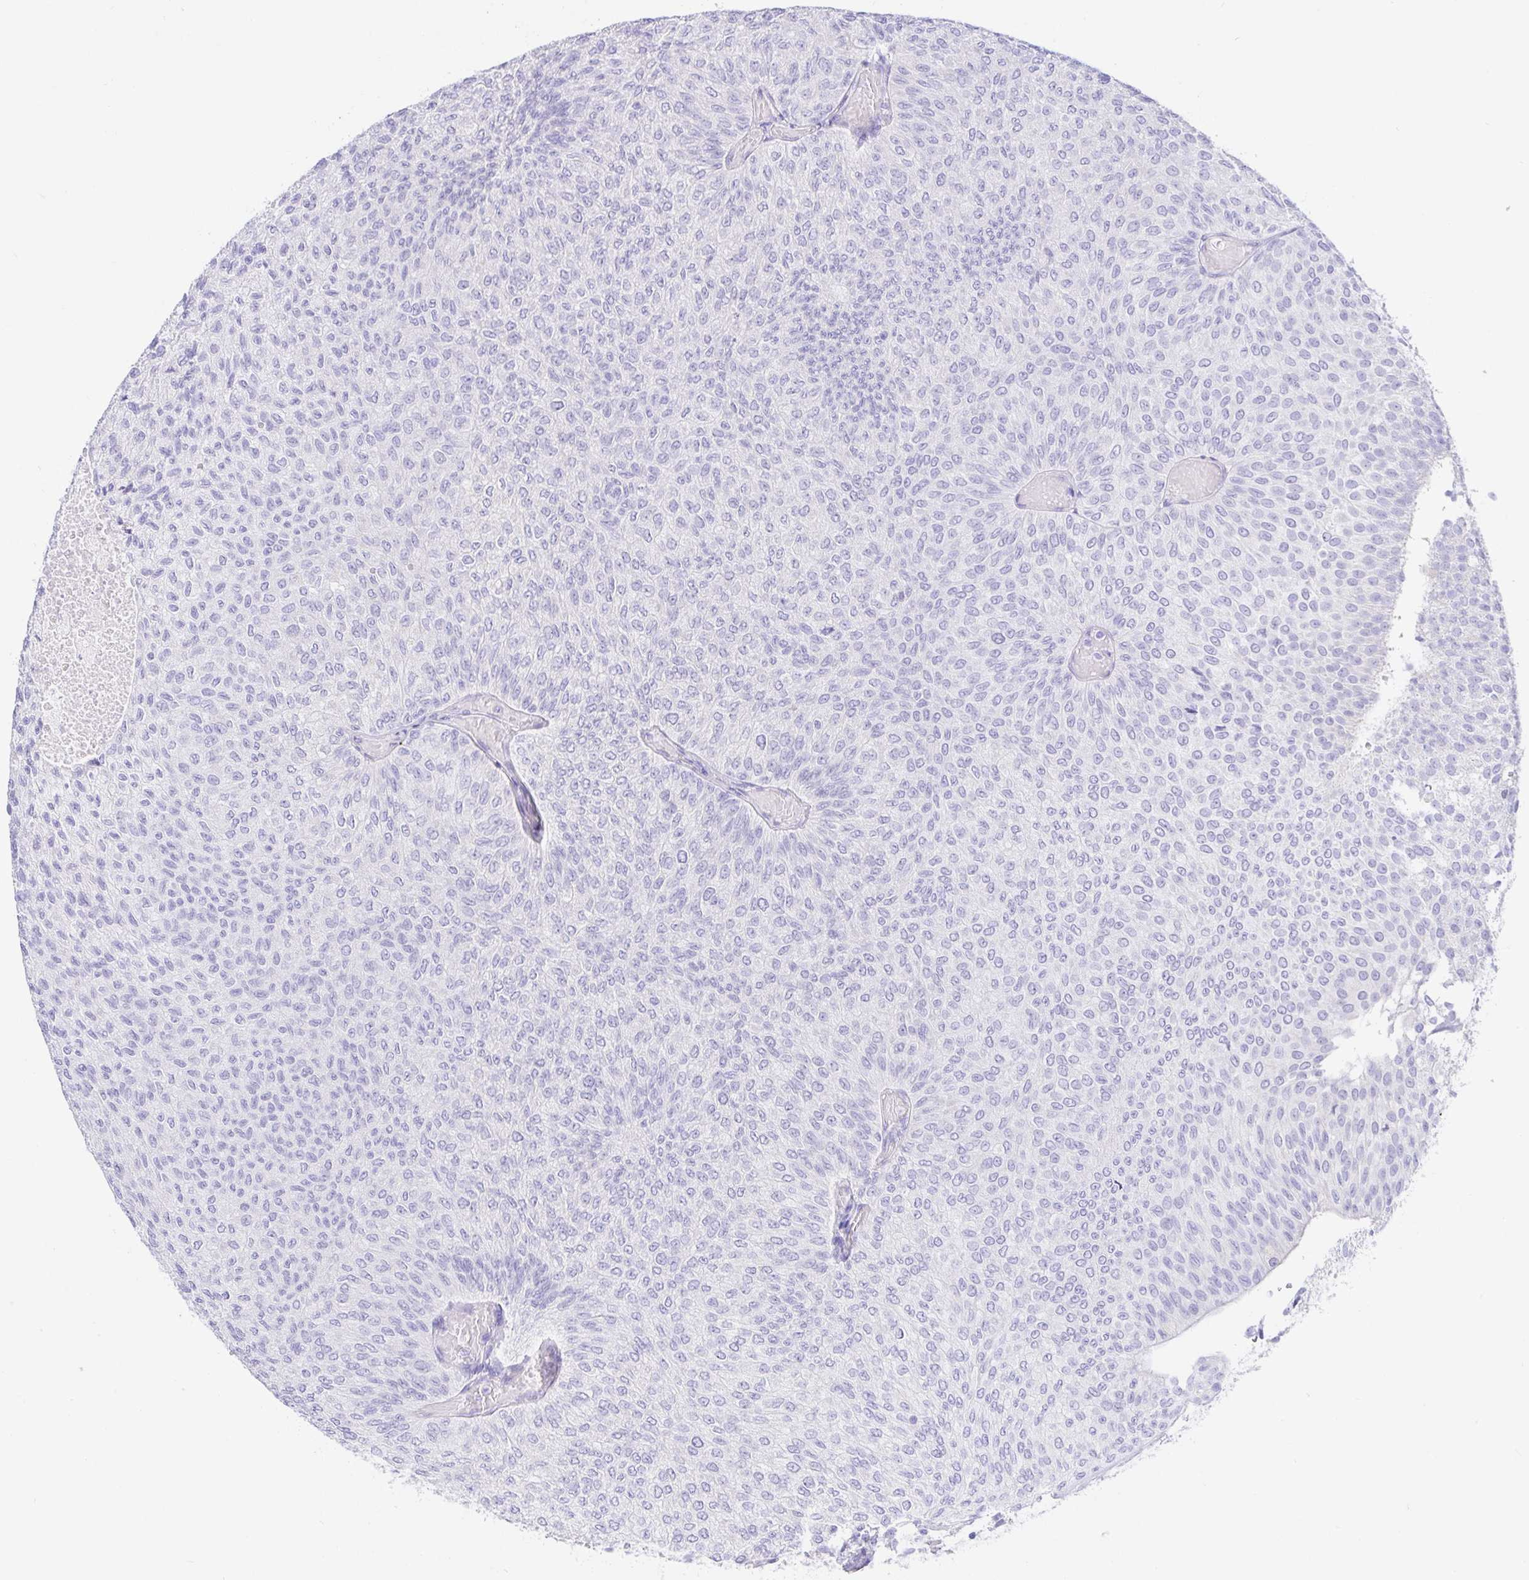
{"staining": {"intensity": "negative", "quantity": "none", "location": "none"}, "tissue": "urothelial cancer", "cell_type": "Tumor cells", "image_type": "cancer", "snomed": [{"axis": "morphology", "description": "Urothelial carcinoma, Low grade"}, {"axis": "topography", "description": "Urinary bladder"}], "caption": "Immunohistochemical staining of urothelial carcinoma (low-grade) displays no significant staining in tumor cells.", "gene": "PAX8", "patient": {"sex": "male", "age": 78}}